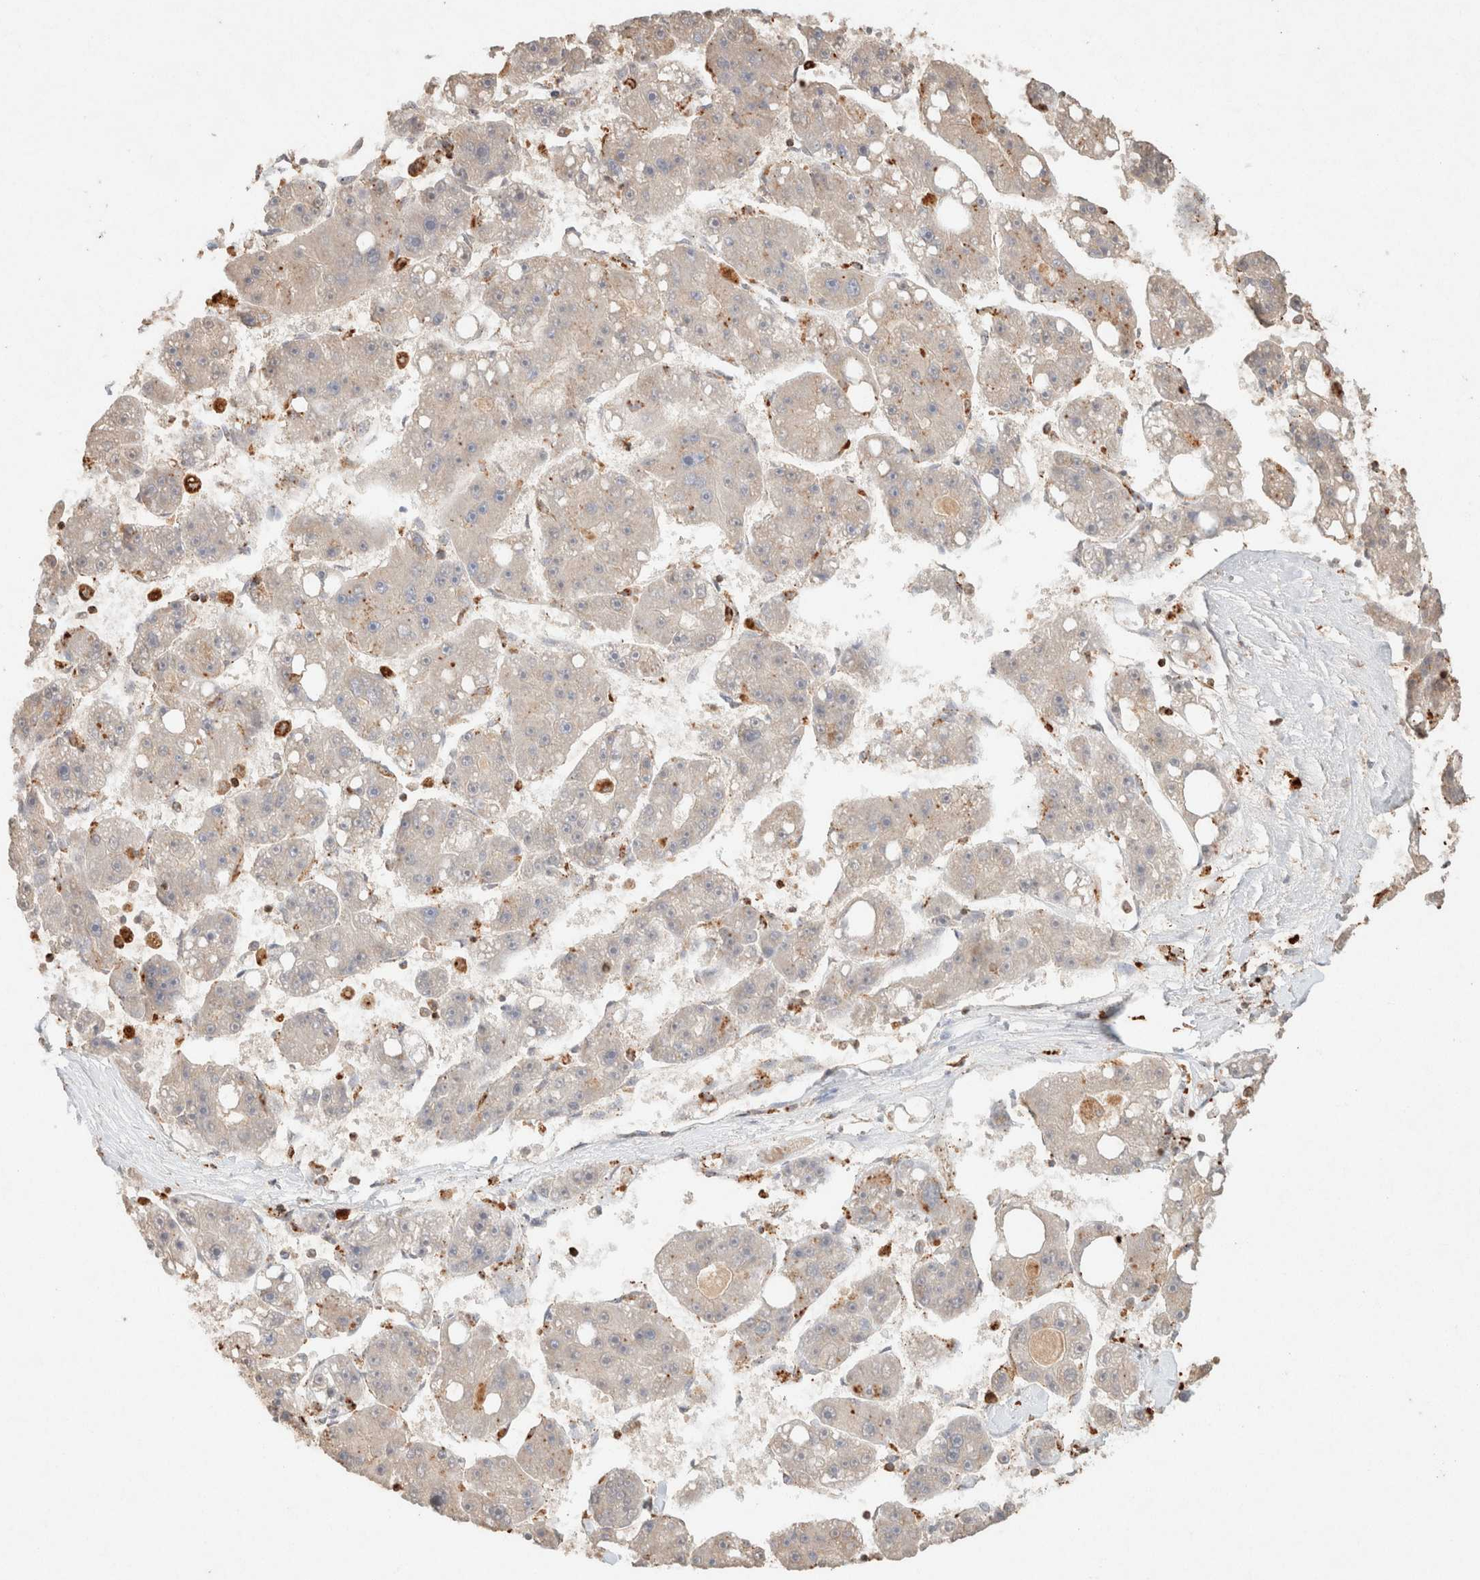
{"staining": {"intensity": "weak", "quantity": "<25%", "location": "cytoplasmic/membranous"}, "tissue": "liver cancer", "cell_type": "Tumor cells", "image_type": "cancer", "snomed": [{"axis": "morphology", "description": "Carcinoma, Hepatocellular, NOS"}, {"axis": "topography", "description": "Liver"}], "caption": "High magnification brightfield microscopy of liver cancer (hepatocellular carcinoma) stained with DAB (brown) and counterstained with hematoxylin (blue): tumor cells show no significant staining.", "gene": "CTSC", "patient": {"sex": "female", "age": 61}}